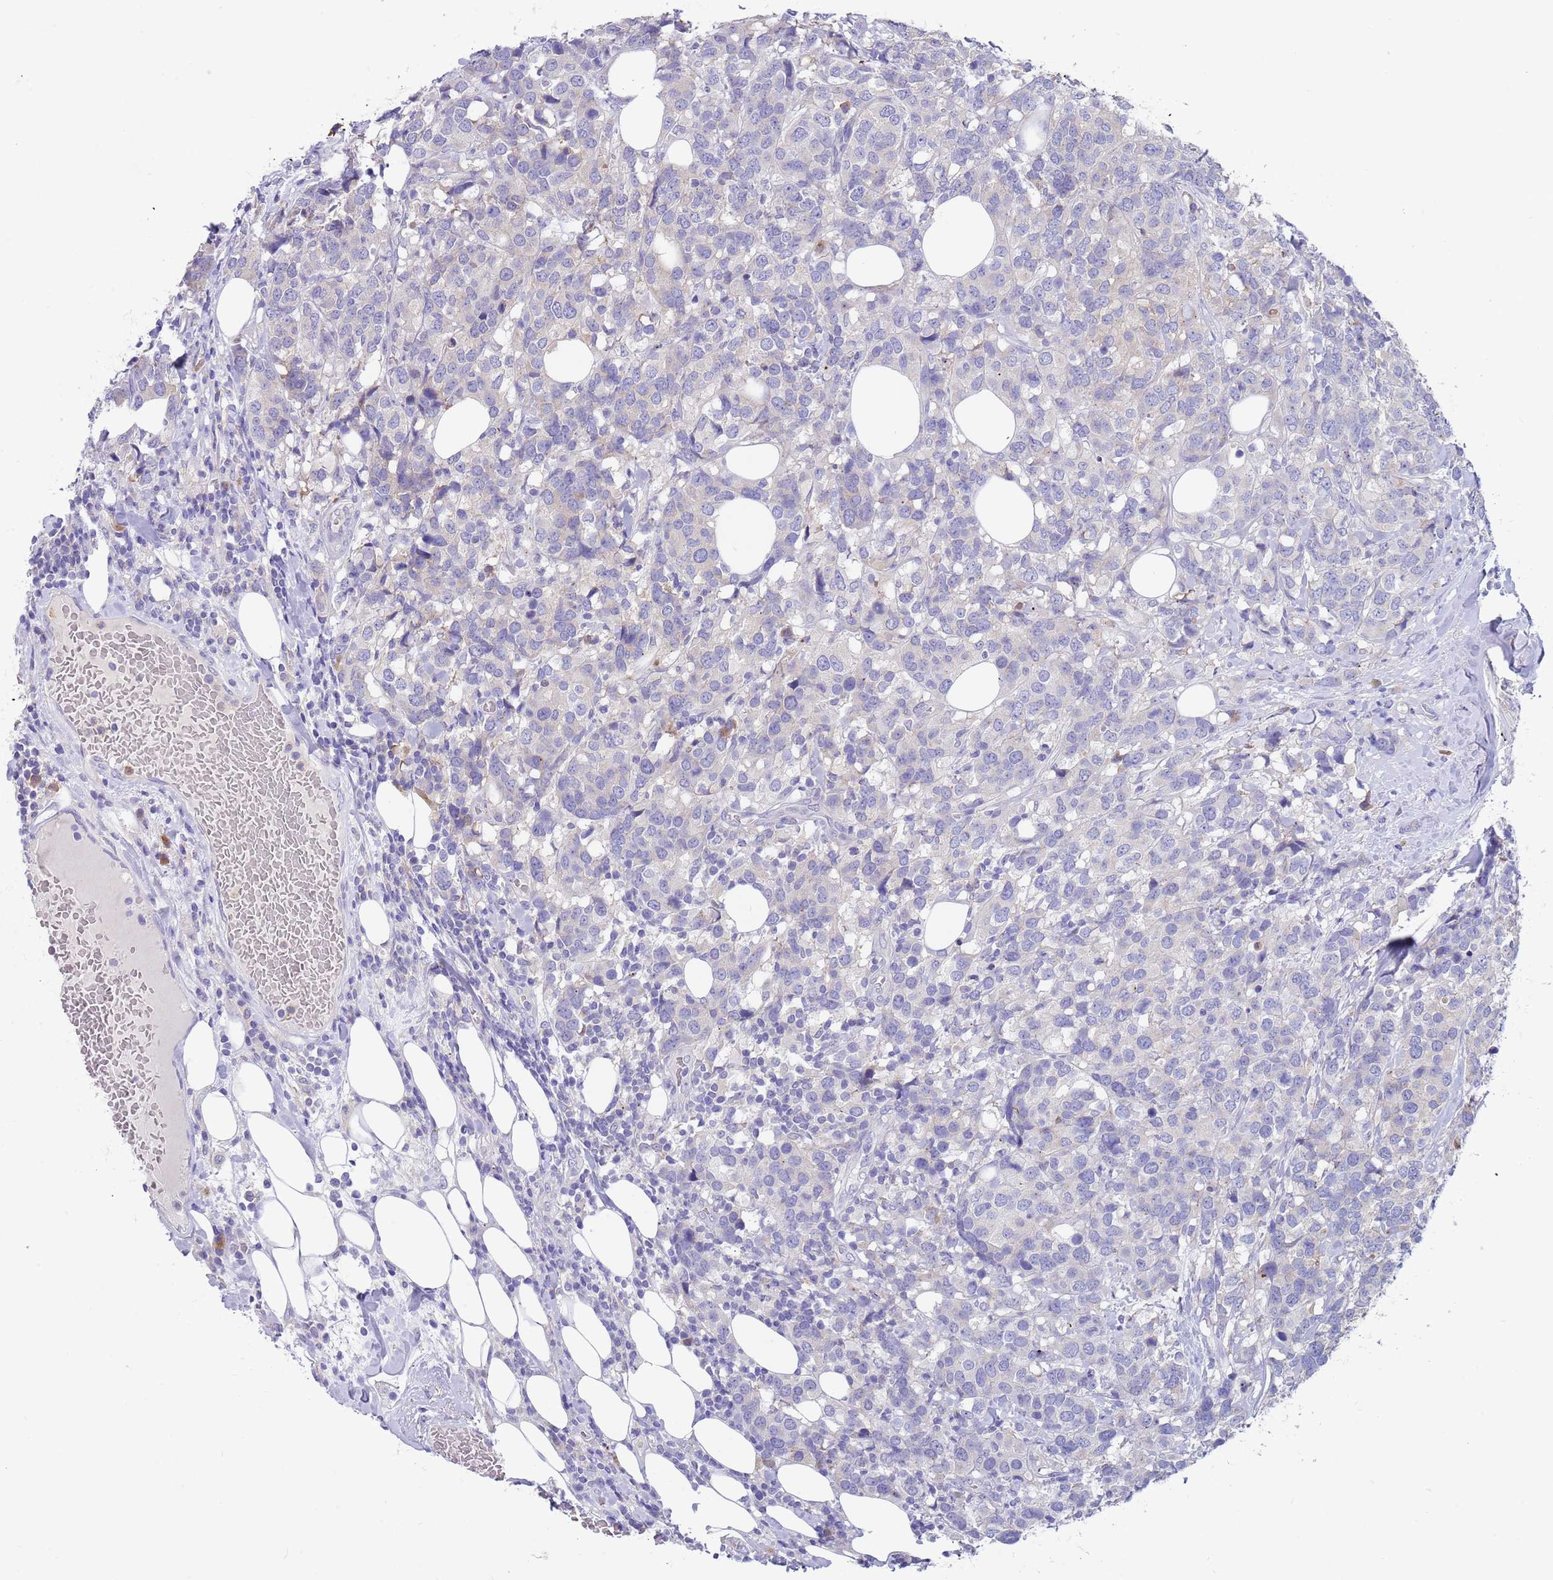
{"staining": {"intensity": "negative", "quantity": "none", "location": "none"}, "tissue": "breast cancer", "cell_type": "Tumor cells", "image_type": "cancer", "snomed": [{"axis": "morphology", "description": "Lobular carcinoma"}, {"axis": "topography", "description": "Breast"}], "caption": "Immunohistochemistry of human breast cancer reveals no expression in tumor cells. Brightfield microscopy of immunohistochemistry stained with DAB (brown) and hematoxylin (blue), captured at high magnification.", "gene": "TYW1", "patient": {"sex": "female", "age": 59}}